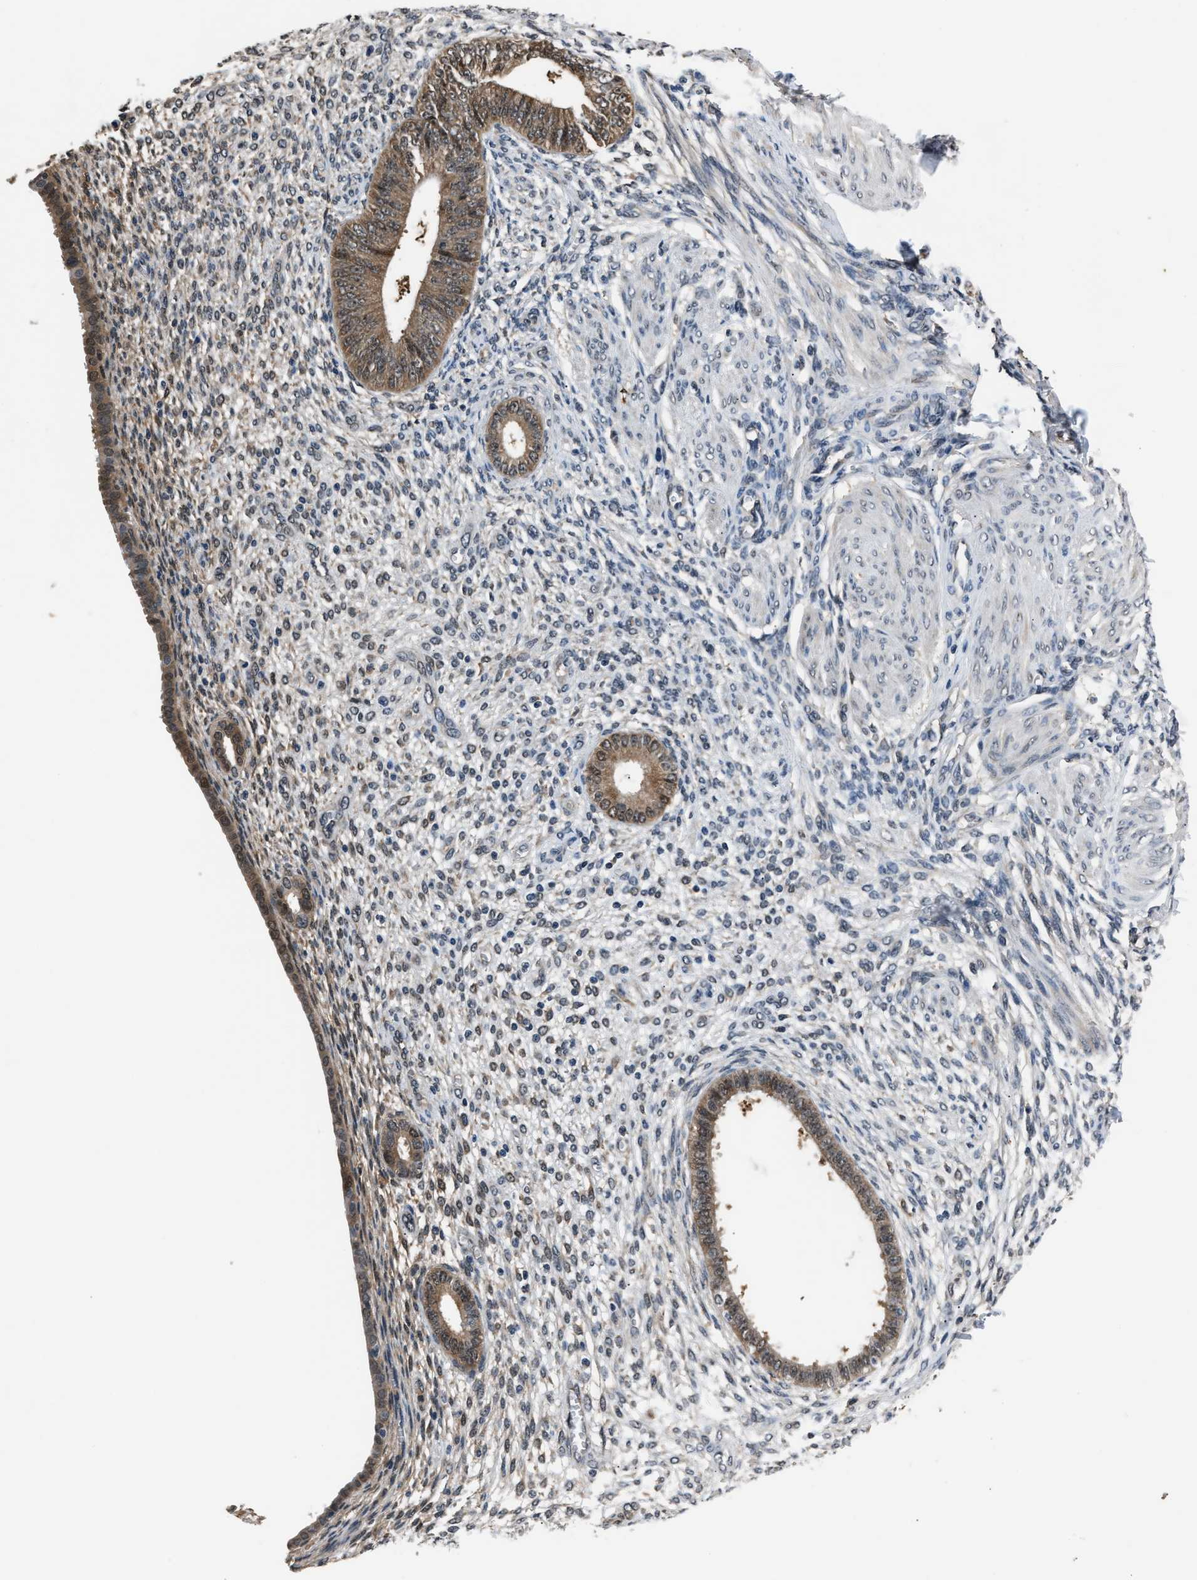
{"staining": {"intensity": "weak", "quantity": "<25%", "location": "cytoplasmic/membranous"}, "tissue": "endometrium", "cell_type": "Cells in endometrial stroma", "image_type": "normal", "snomed": [{"axis": "morphology", "description": "Normal tissue, NOS"}, {"axis": "topography", "description": "Endometrium"}], "caption": "DAB (3,3'-diaminobenzidine) immunohistochemical staining of normal endometrium demonstrates no significant staining in cells in endometrial stroma. Brightfield microscopy of immunohistochemistry (IHC) stained with DAB (3,3'-diaminobenzidine) (brown) and hematoxylin (blue), captured at high magnification.", "gene": "TP53I3", "patient": {"sex": "female", "age": 72}}